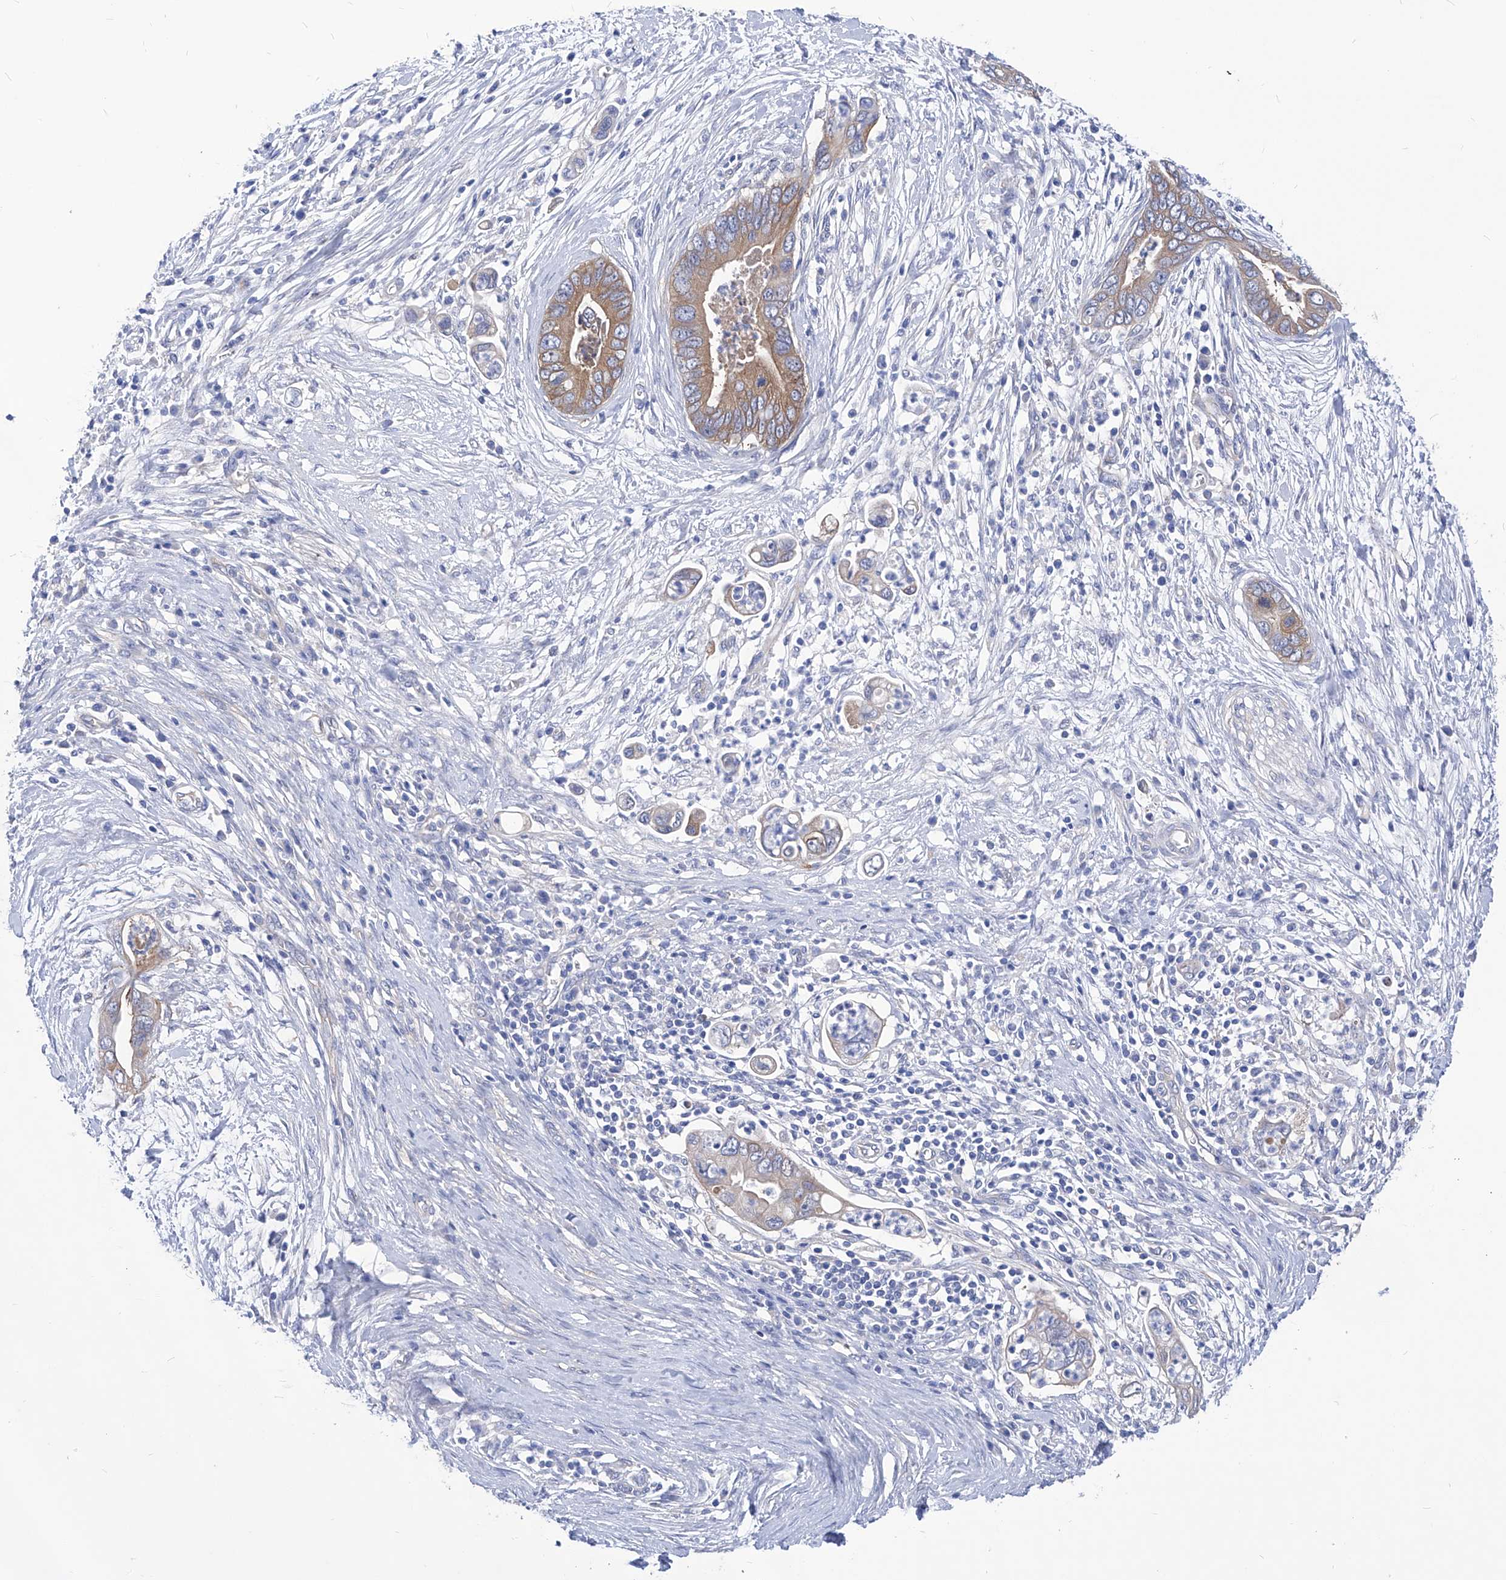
{"staining": {"intensity": "moderate", "quantity": ">75%", "location": "cytoplasmic/membranous"}, "tissue": "pancreatic cancer", "cell_type": "Tumor cells", "image_type": "cancer", "snomed": [{"axis": "morphology", "description": "Adenocarcinoma, NOS"}, {"axis": "topography", "description": "Pancreas"}], "caption": "This is an image of IHC staining of pancreatic cancer (adenocarcinoma), which shows moderate staining in the cytoplasmic/membranous of tumor cells.", "gene": "XPNPEP1", "patient": {"sex": "male", "age": 75}}